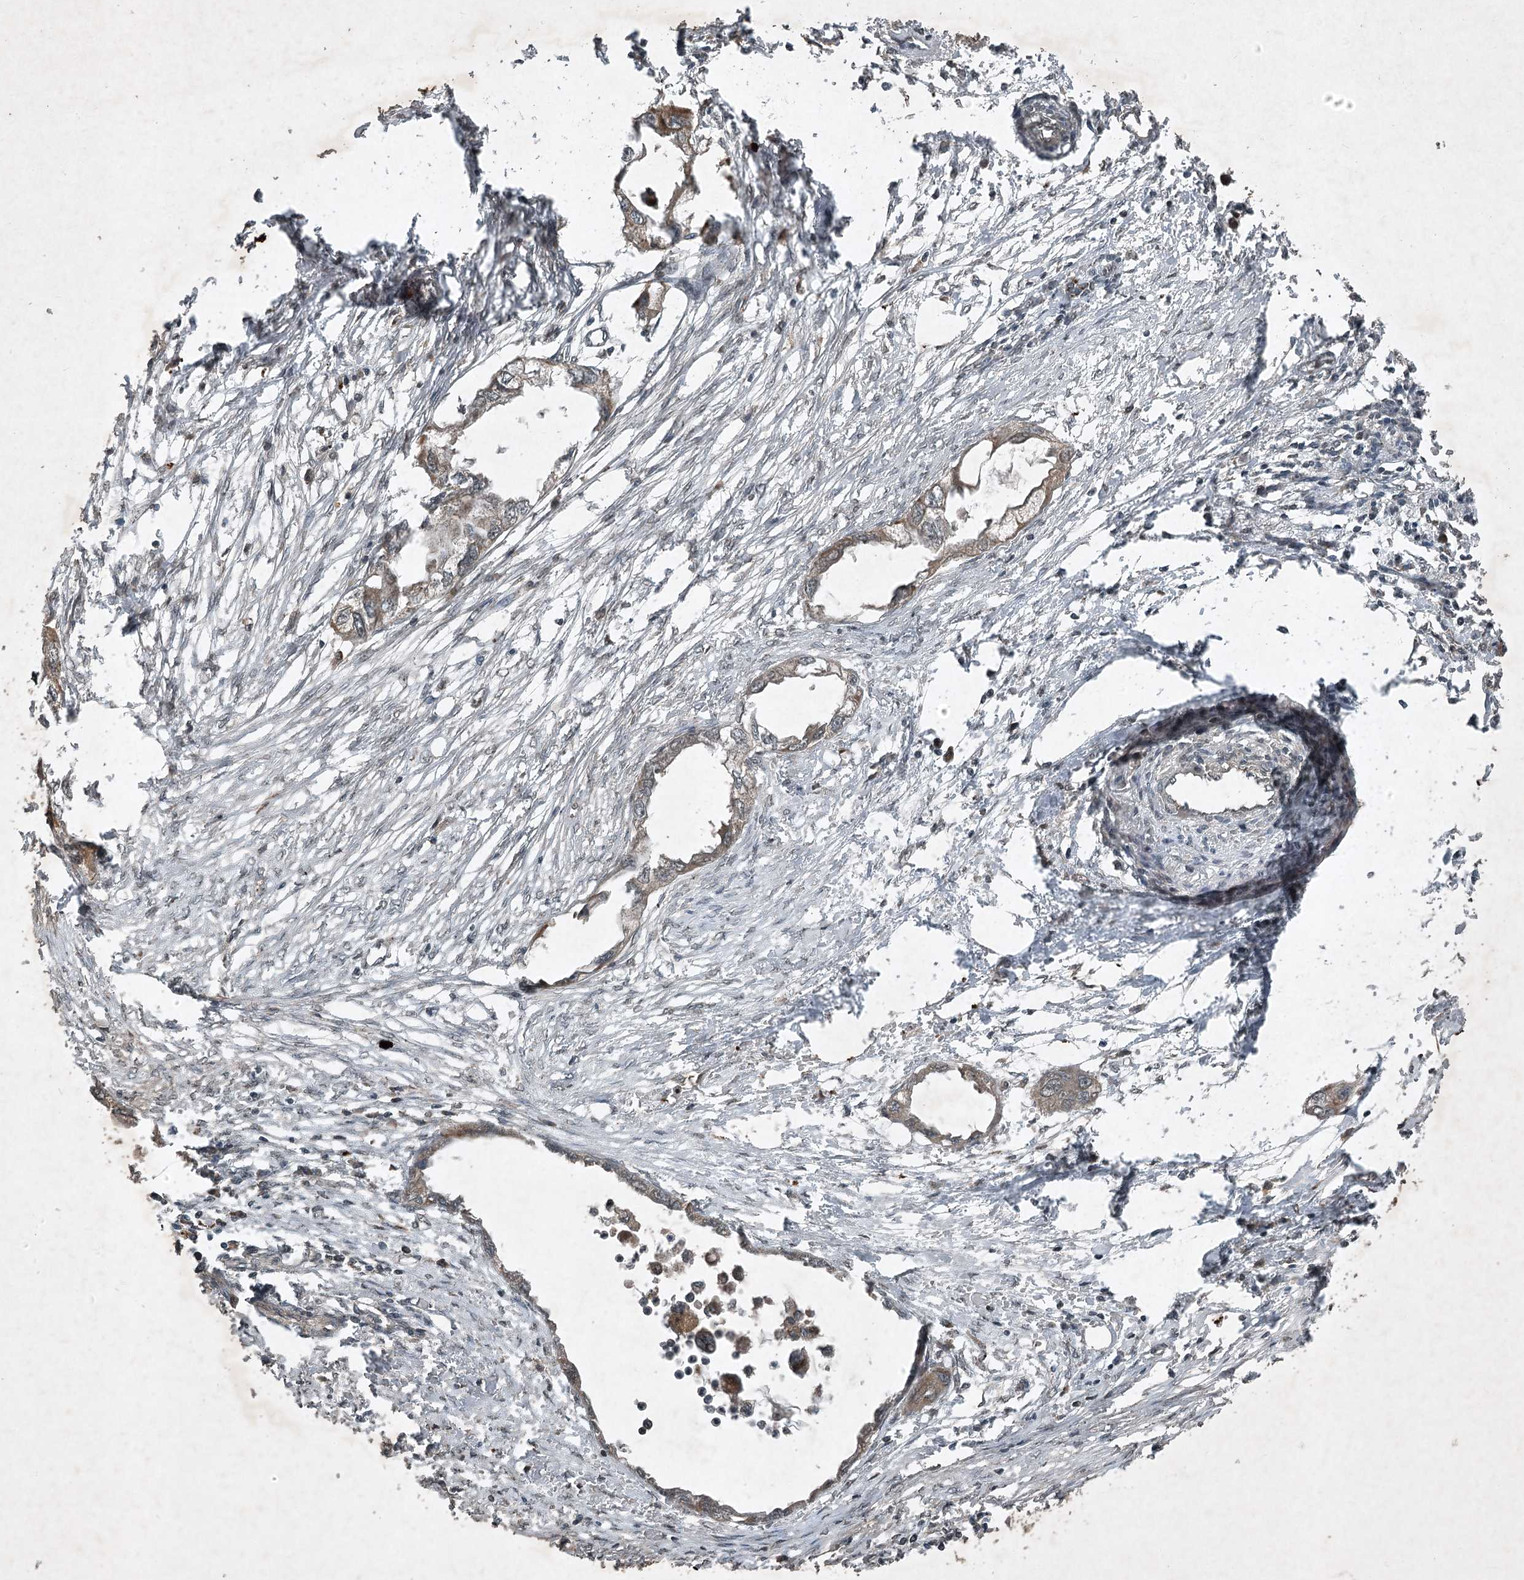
{"staining": {"intensity": "moderate", "quantity": "25%-75%", "location": "cytoplasmic/membranous"}, "tissue": "endometrial cancer", "cell_type": "Tumor cells", "image_type": "cancer", "snomed": [{"axis": "morphology", "description": "Adenocarcinoma, NOS"}, {"axis": "morphology", "description": "Adenocarcinoma, metastatic, NOS"}, {"axis": "topography", "description": "Adipose tissue"}, {"axis": "topography", "description": "Endometrium"}], "caption": "Moderate cytoplasmic/membranous protein staining is identified in approximately 25%-75% of tumor cells in adenocarcinoma (endometrial).", "gene": "UNC93A", "patient": {"sex": "female", "age": 67}}